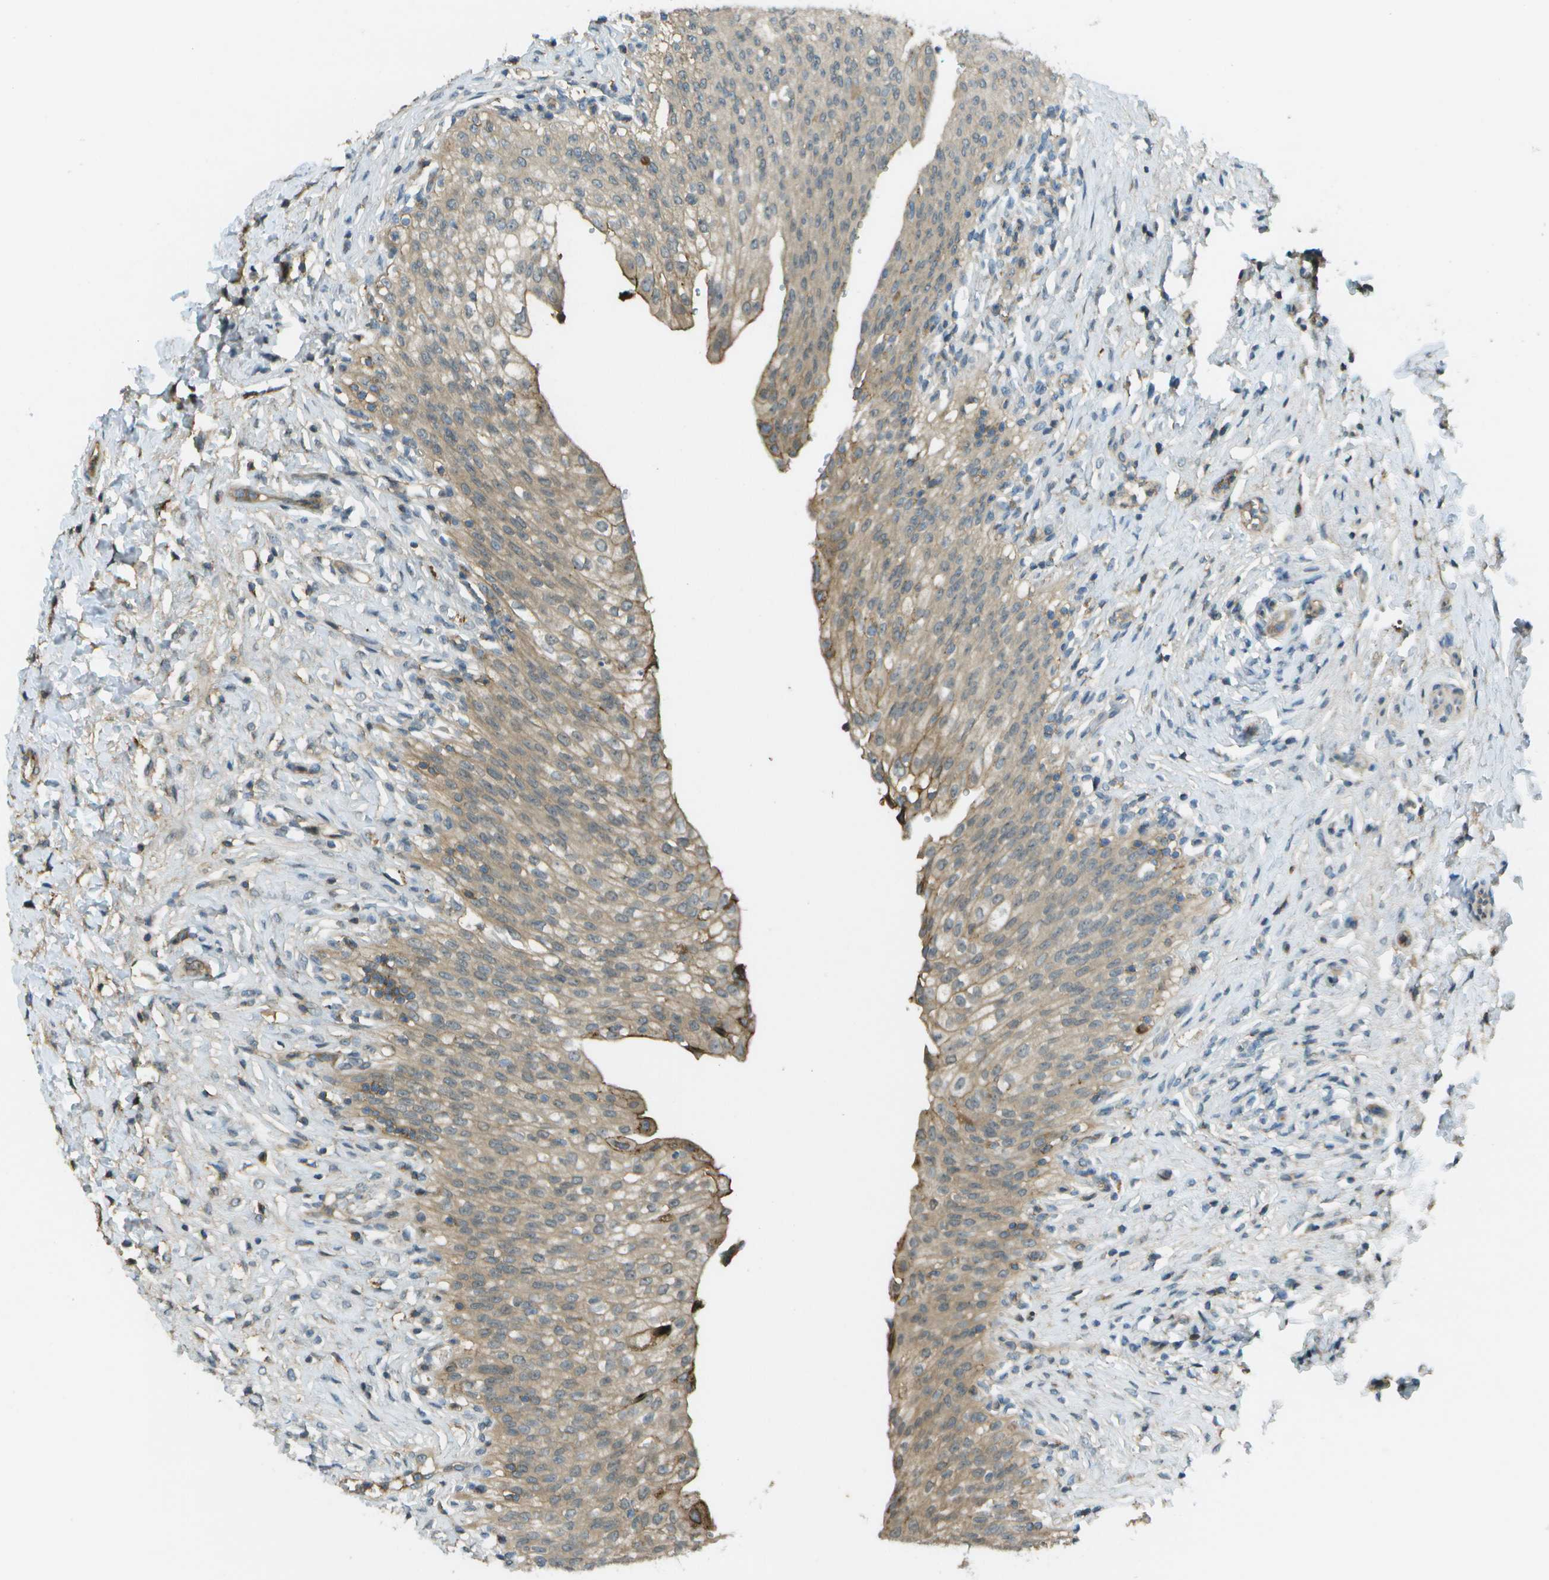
{"staining": {"intensity": "moderate", "quantity": ">75%", "location": "cytoplasmic/membranous"}, "tissue": "urinary bladder", "cell_type": "Urothelial cells", "image_type": "normal", "snomed": [{"axis": "morphology", "description": "Urothelial carcinoma, High grade"}, {"axis": "topography", "description": "Urinary bladder"}], "caption": "A high-resolution histopathology image shows IHC staining of unremarkable urinary bladder, which exhibits moderate cytoplasmic/membranous positivity in about >75% of urothelial cells.", "gene": "LRRC66", "patient": {"sex": "male", "age": 46}}